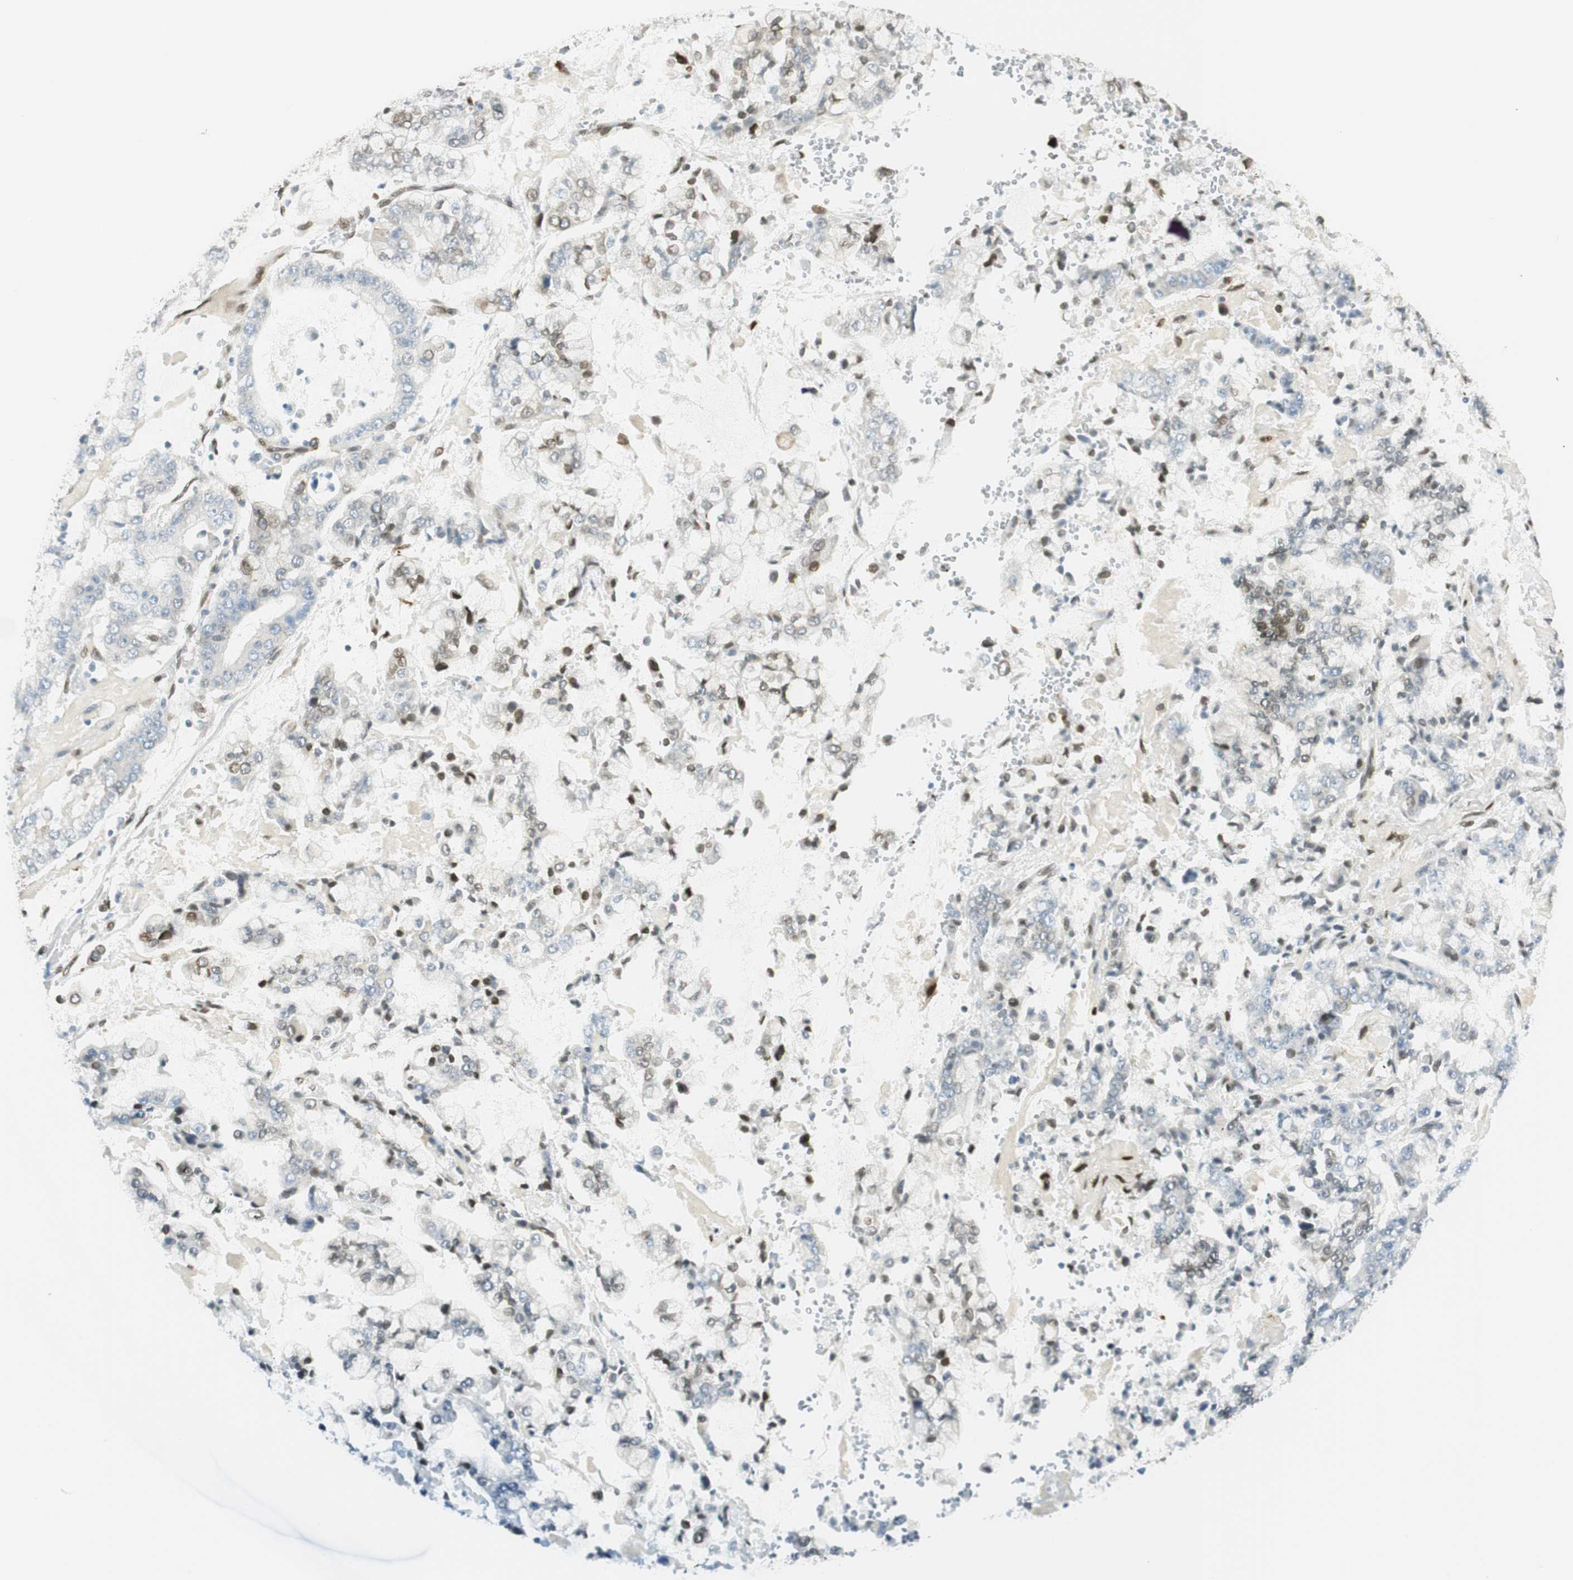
{"staining": {"intensity": "weak", "quantity": "25%-75%", "location": "nuclear"}, "tissue": "stomach cancer", "cell_type": "Tumor cells", "image_type": "cancer", "snomed": [{"axis": "morphology", "description": "Adenocarcinoma, NOS"}, {"axis": "topography", "description": "Stomach"}], "caption": "High-magnification brightfield microscopy of stomach cancer (adenocarcinoma) stained with DAB (3,3'-diaminobenzidine) (brown) and counterstained with hematoxylin (blue). tumor cells exhibit weak nuclear expression is present in about25%-75% of cells.", "gene": "TMEM260", "patient": {"sex": "male", "age": 76}}